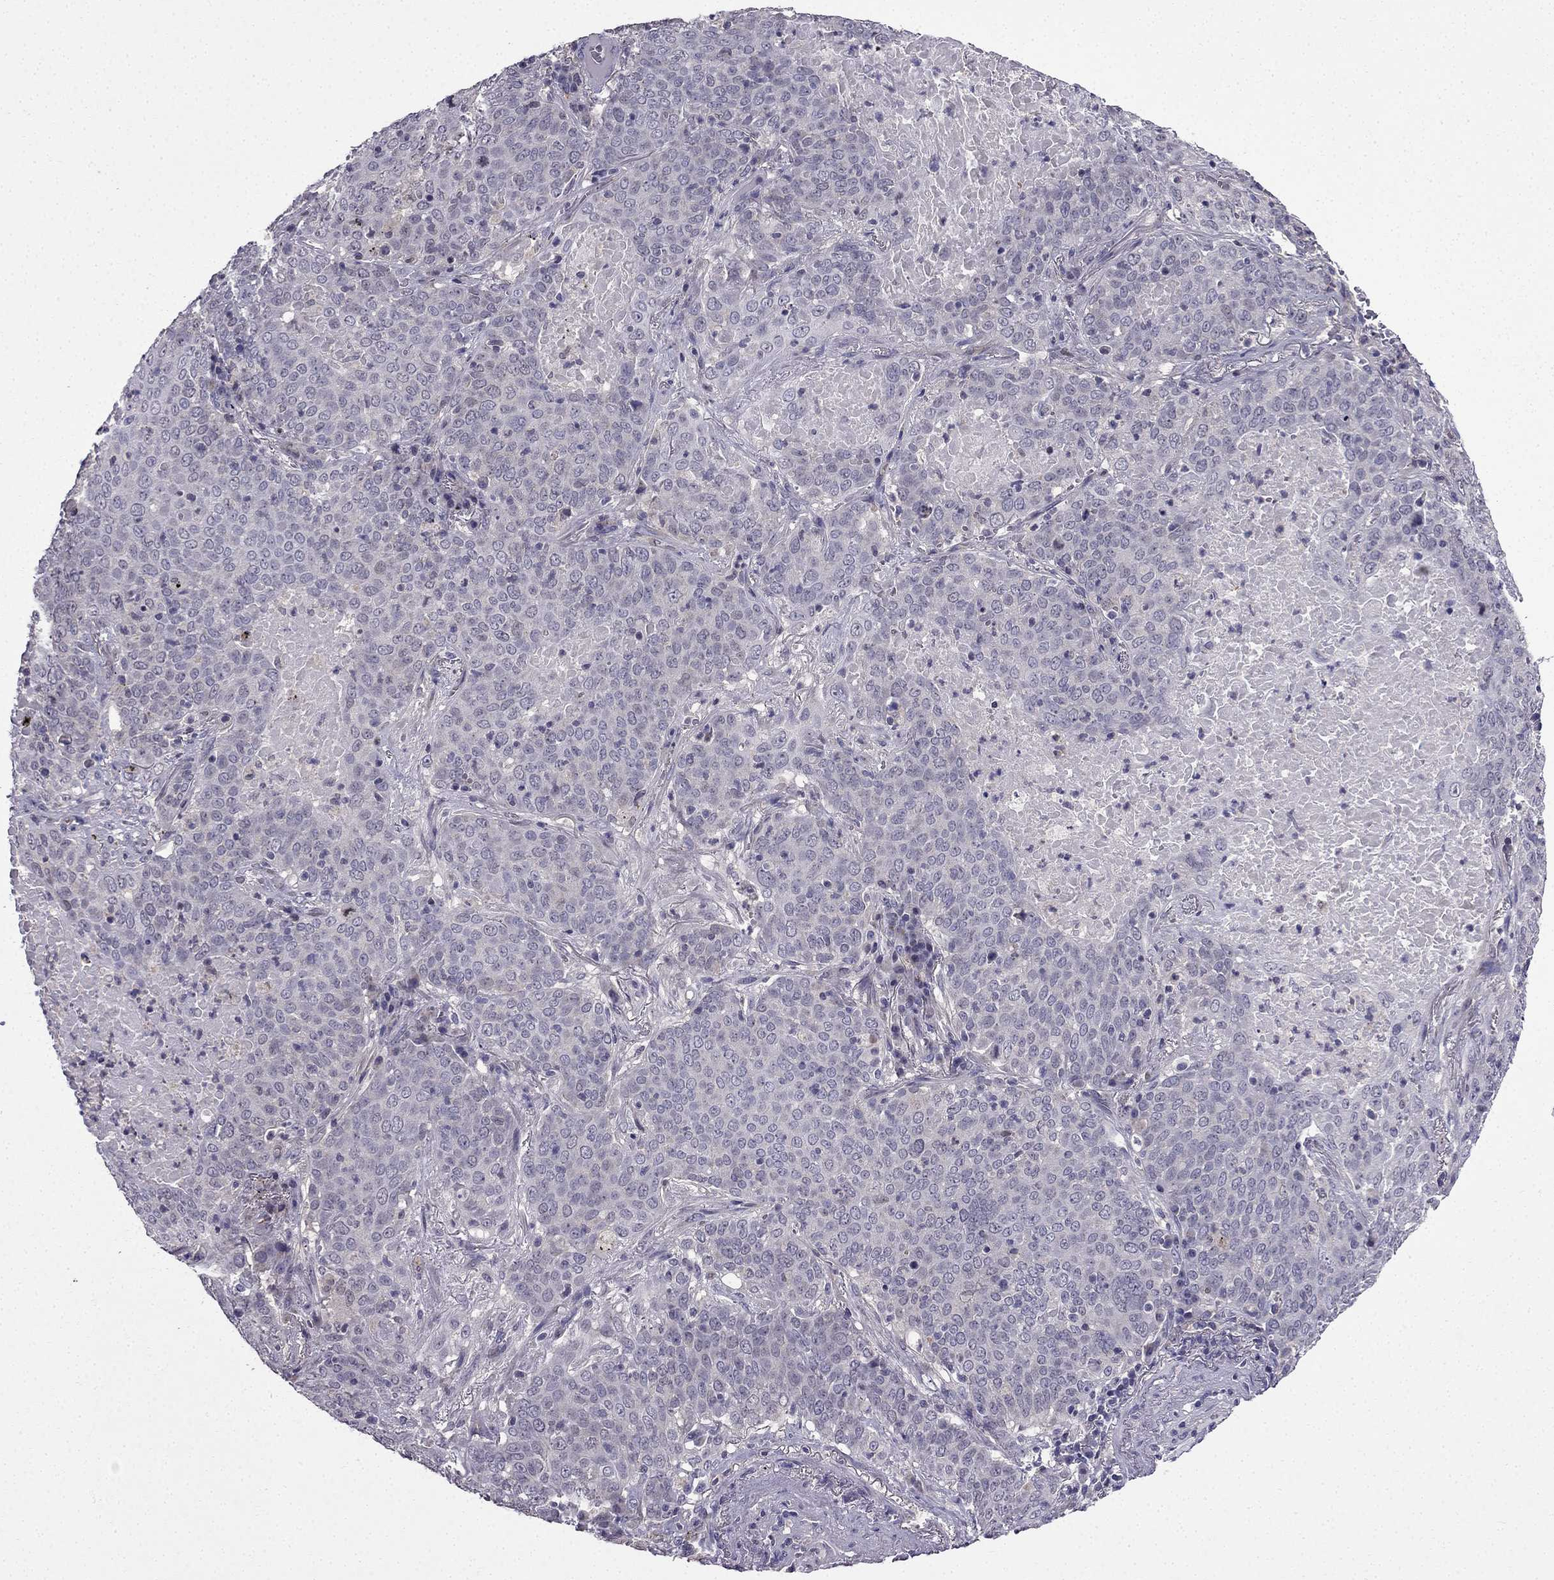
{"staining": {"intensity": "negative", "quantity": "none", "location": "none"}, "tissue": "lung cancer", "cell_type": "Tumor cells", "image_type": "cancer", "snomed": [{"axis": "morphology", "description": "Squamous cell carcinoma, NOS"}, {"axis": "topography", "description": "Lung"}], "caption": "The immunohistochemistry (IHC) micrograph has no significant expression in tumor cells of lung cancer tissue. (DAB (3,3'-diaminobenzidine) immunohistochemistry visualized using brightfield microscopy, high magnification).", "gene": "SLC6A2", "patient": {"sex": "male", "age": 82}}